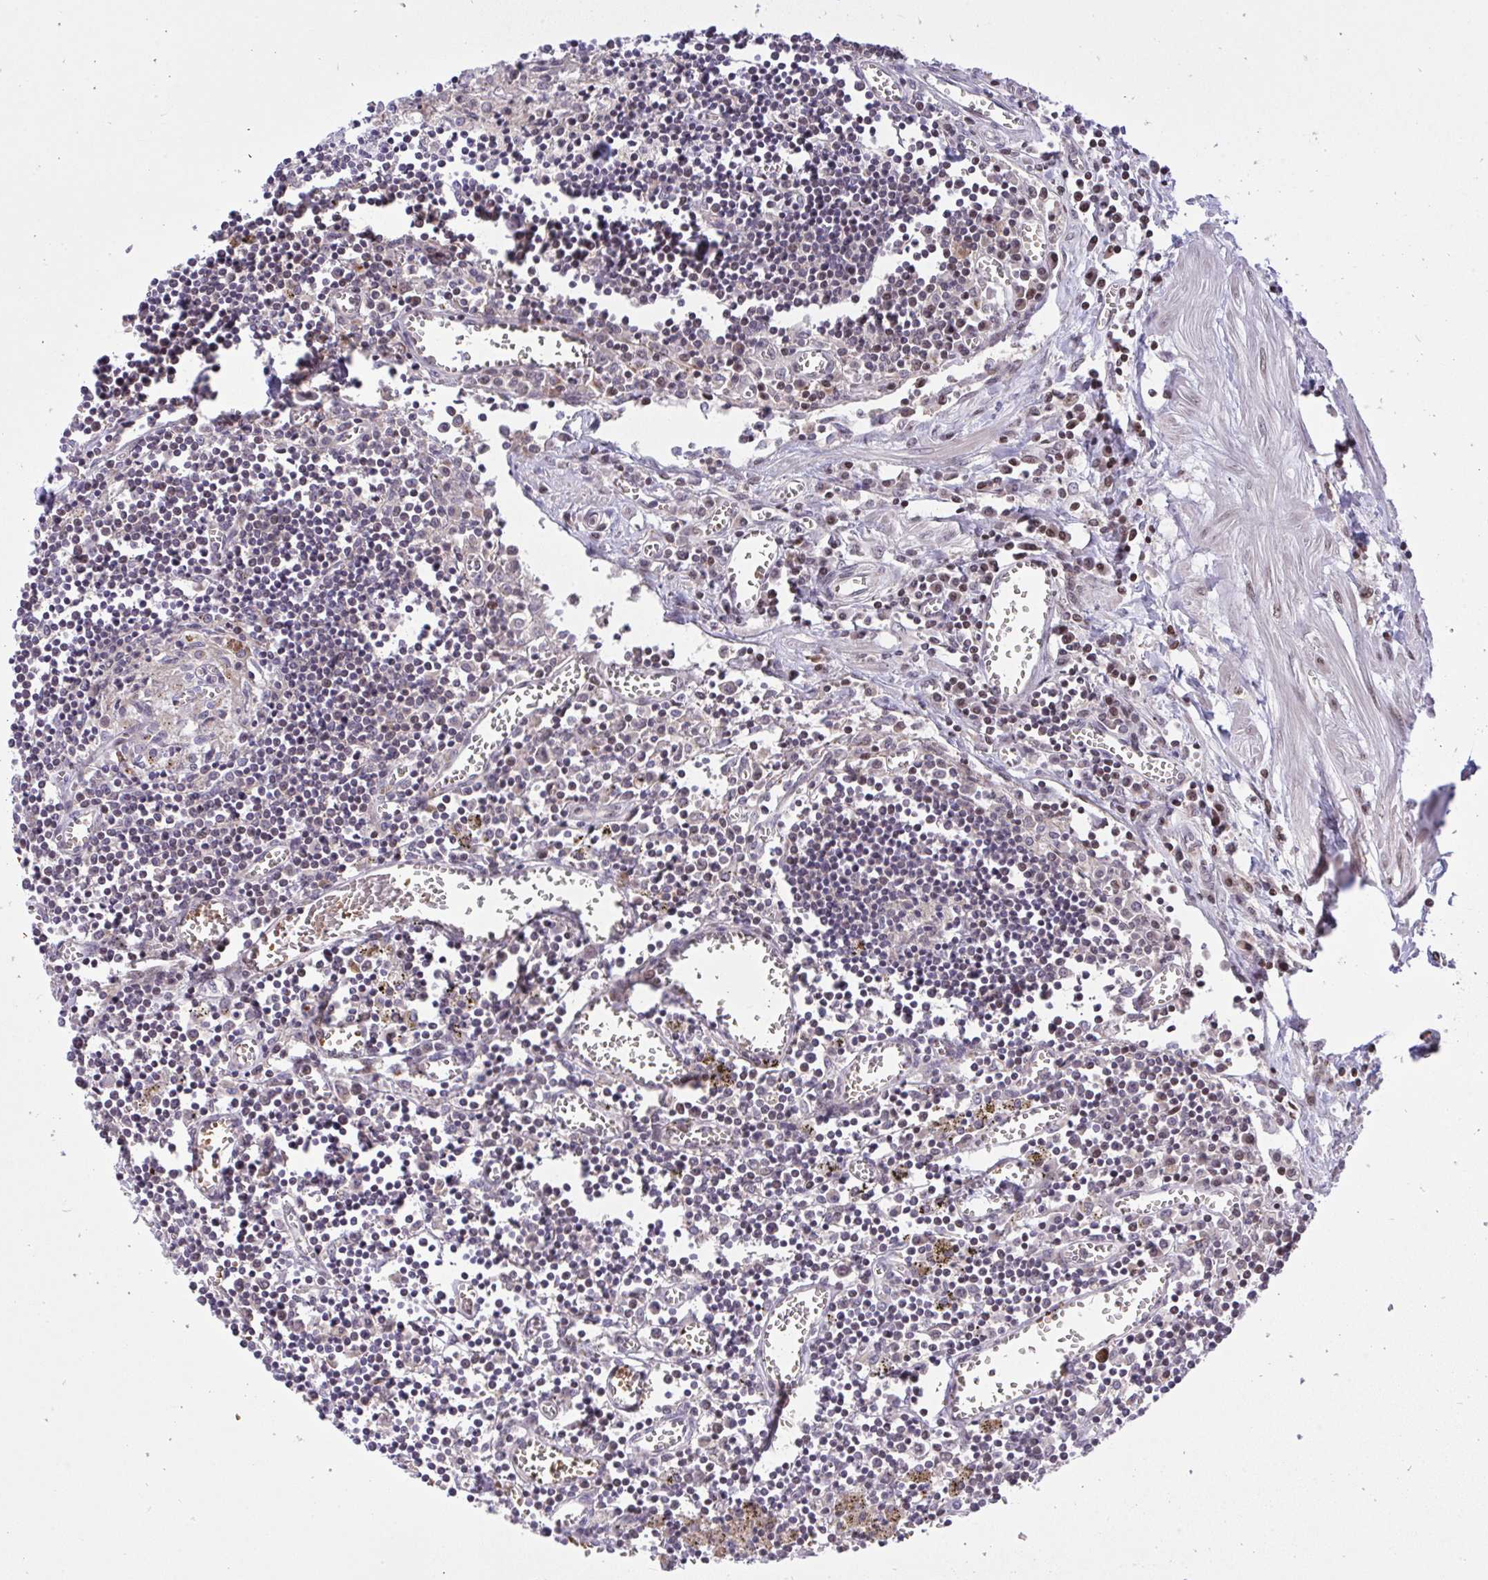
{"staining": {"intensity": "negative", "quantity": "none", "location": "none"}, "tissue": "lymph node", "cell_type": "Germinal center cells", "image_type": "normal", "snomed": [{"axis": "morphology", "description": "Normal tissue, NOS"}, {"axis": "topography", "description": "Lymph node"}], "caption": "Immunohistochemistry (IHC) image of normal lymph node: lymph node stained with DAB (3,3'-diaminobenzidine) displays no significant protein positivity in germinal center cells. (DAB IHC, high magnification).", "gene": "CHIA", "patient": {"sex": "male", "age": 66}}